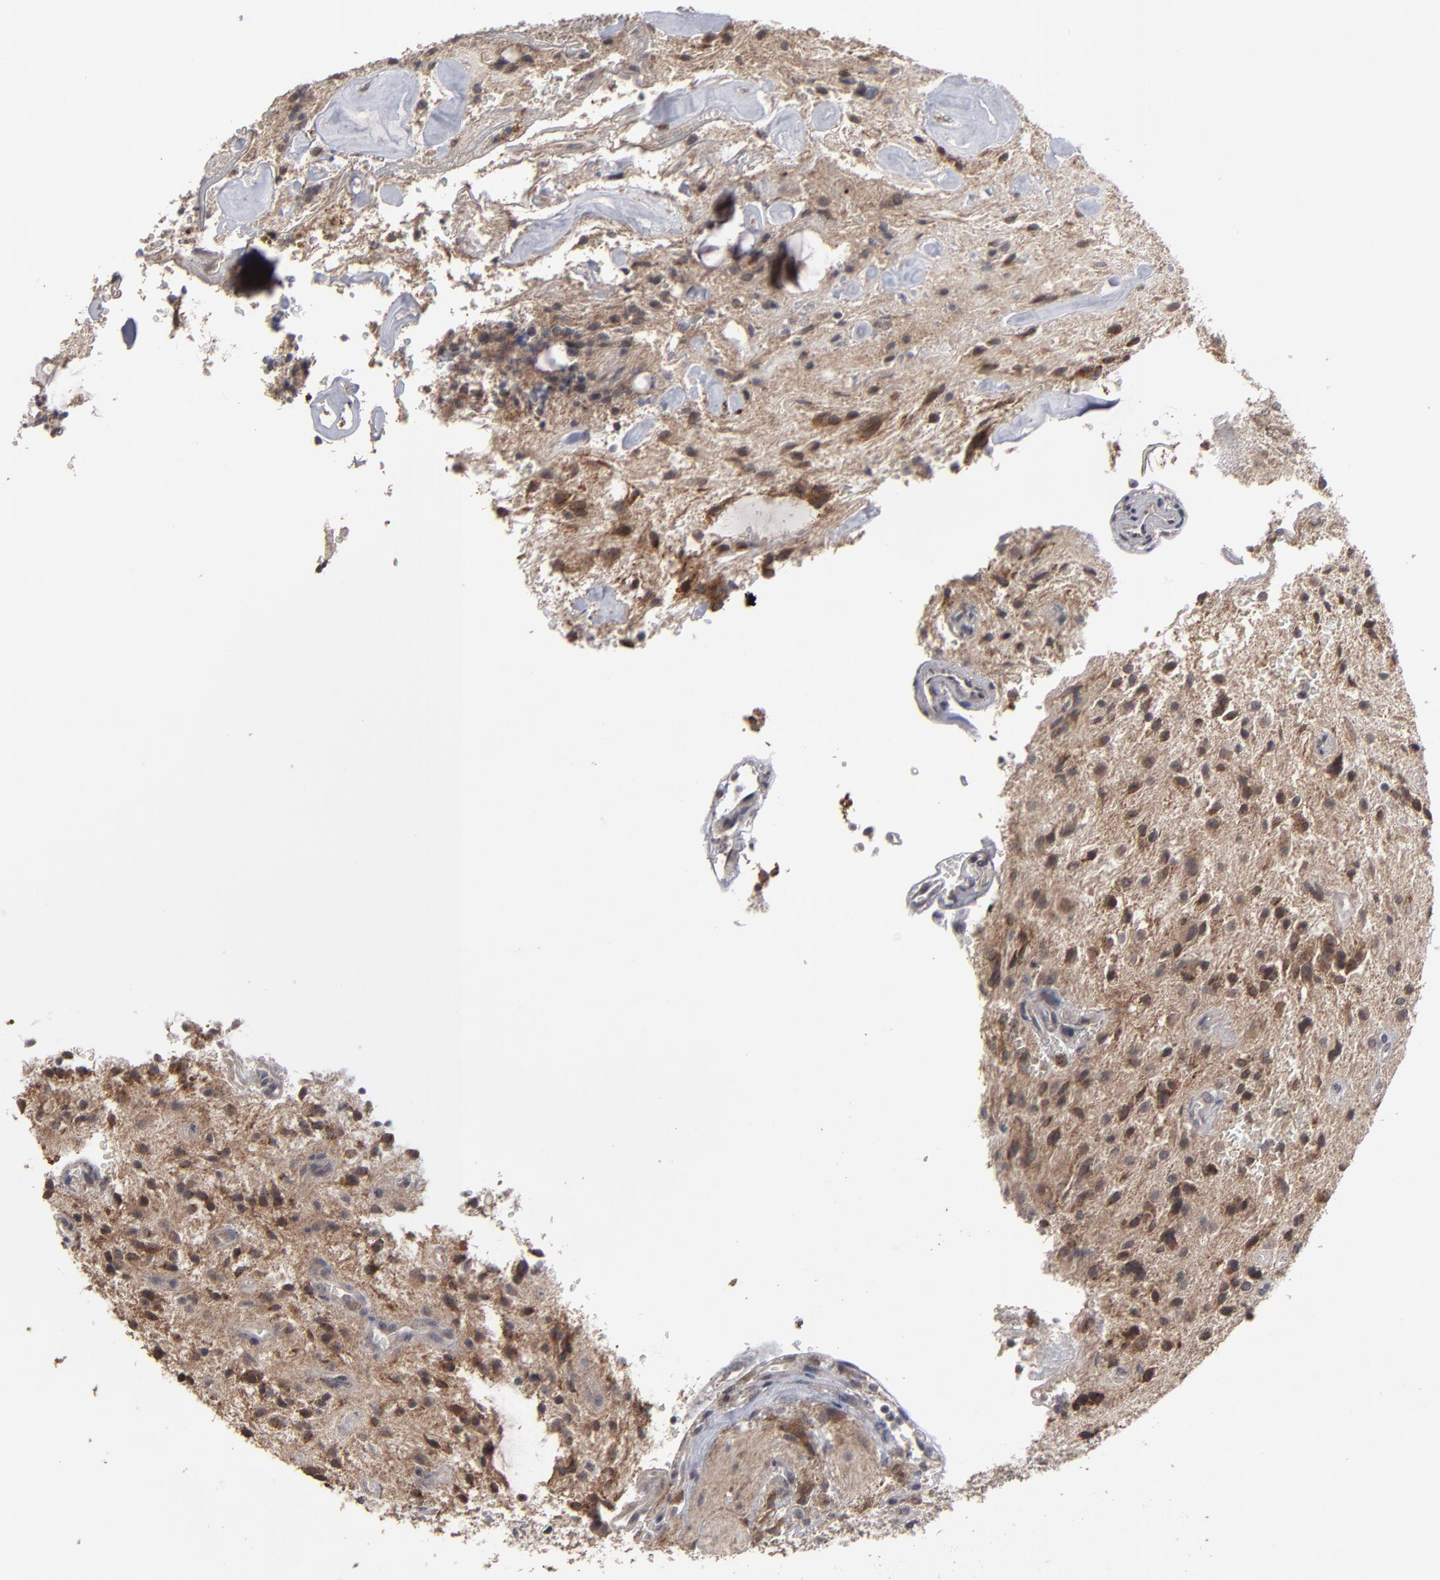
{"staining": {"intensity": "moderate", "quantity": "25%-75%", "location": "cytoplasmic/membranous,nuclear"}, "tissue": "glioma", "cell_type": "Tumor cells", "image_type": "cancer", "snomed": [{"axis": "morphology", "description": "Glioma, malignant, NOS"}, {"axis": "topography", "description": "Cerebellum"}], "caption": "This is a micrograph of immunohistochemistry (IHC) staining of glioma, which shows moderate positivity in the cytoplasmic/membranous and nuclear of tumor cells.", "gene": "SLC22A17", "patient": {"sex": "female", "age": 10}}